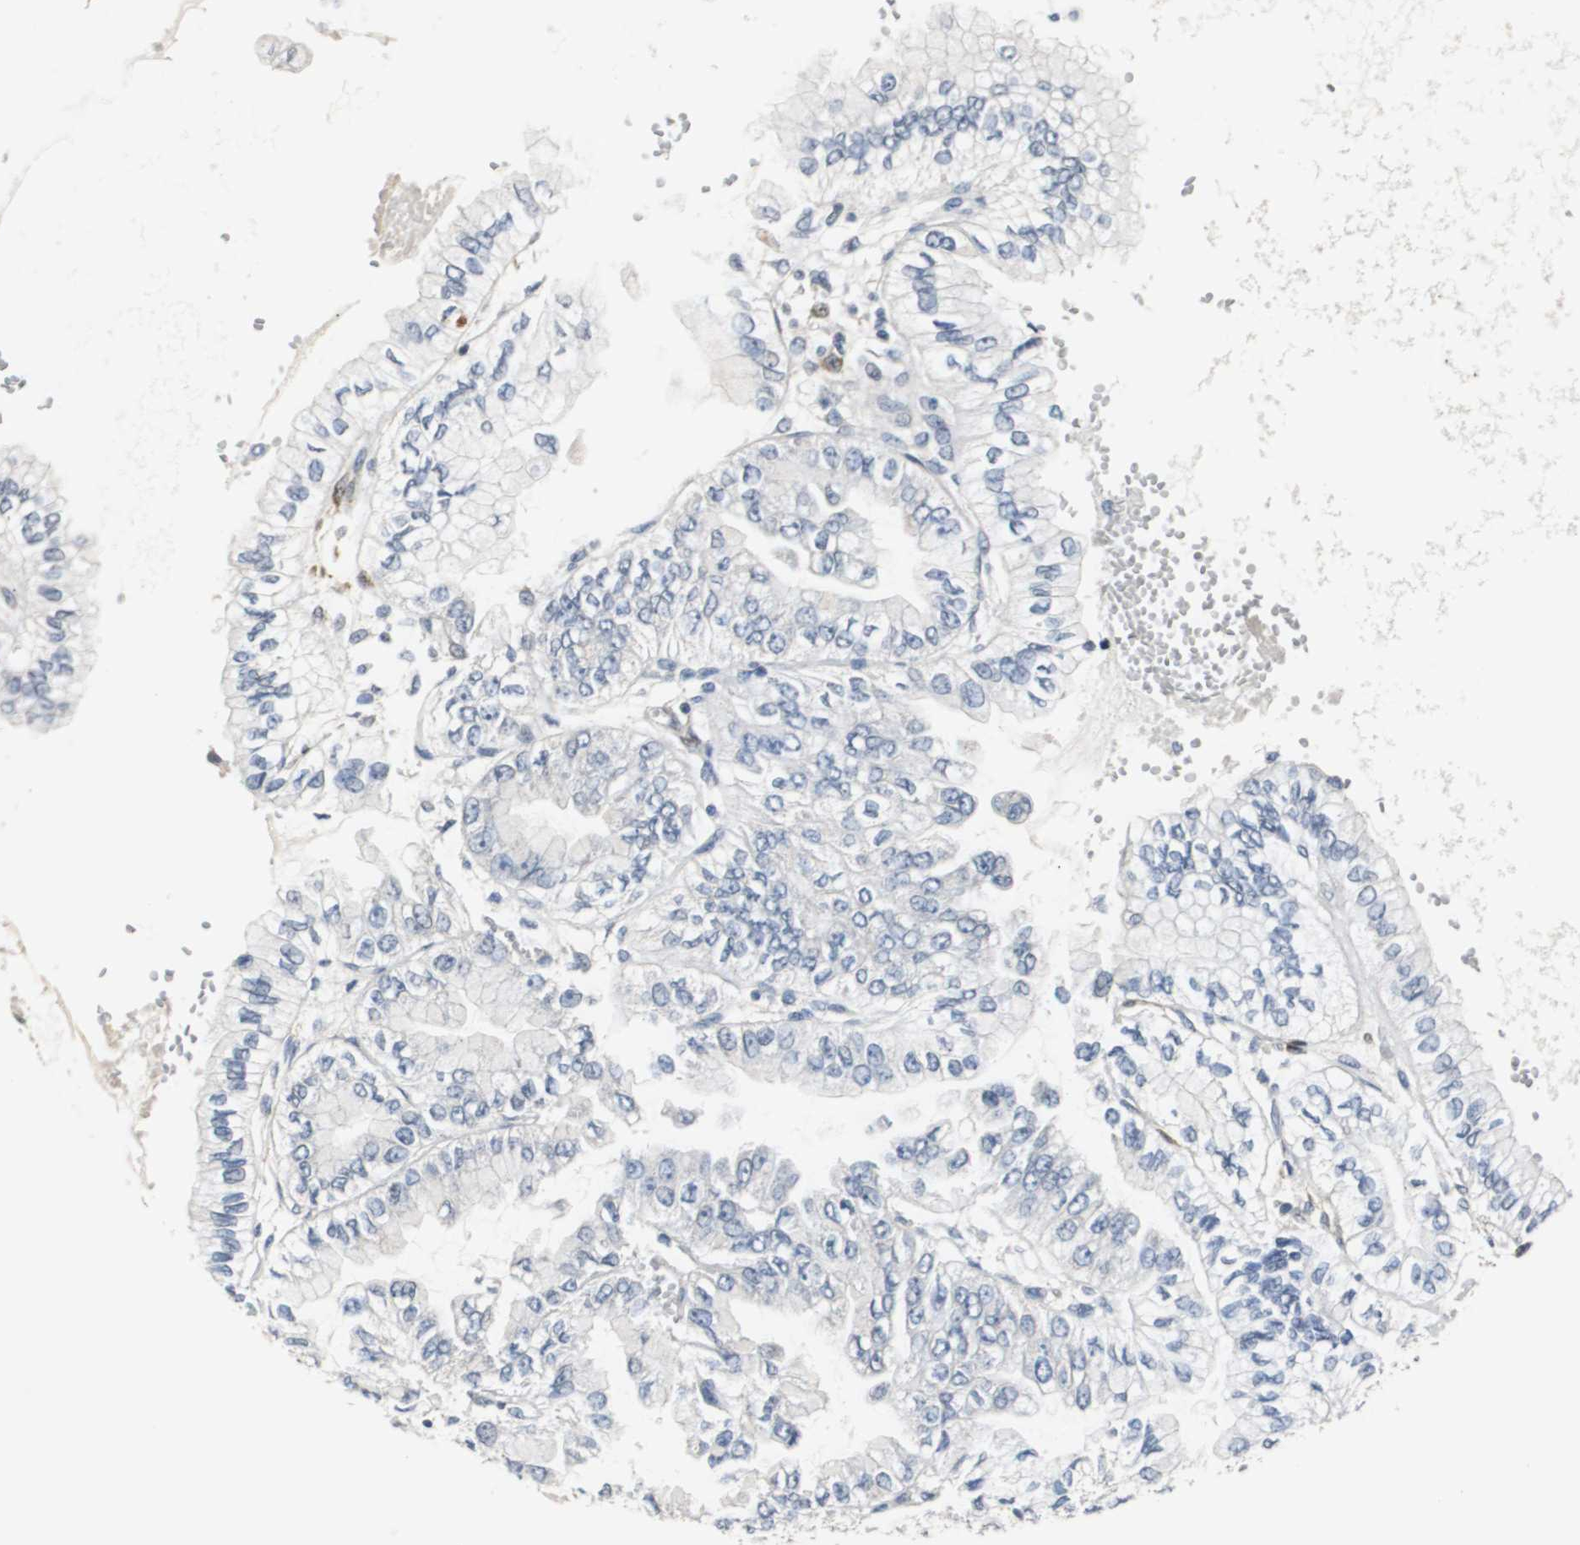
{"staining": {"intensity": "negative", "quantity": "none", "location": "none"}, "tissue": "liver cancer", "cell_type": "Tumor cells", "image_type": "cancer", "snomed": [{"axis": "morphology", "description": "Cholangiocarcinoma"}, {"axis": "topography", "description": "Liver"}], "caption": "DAB immunohistochemical staining of liver cancer shows no significant positivity in tumor cells.", "gene": "ISCU", "patient": {"sex": "female", "age": 79}}